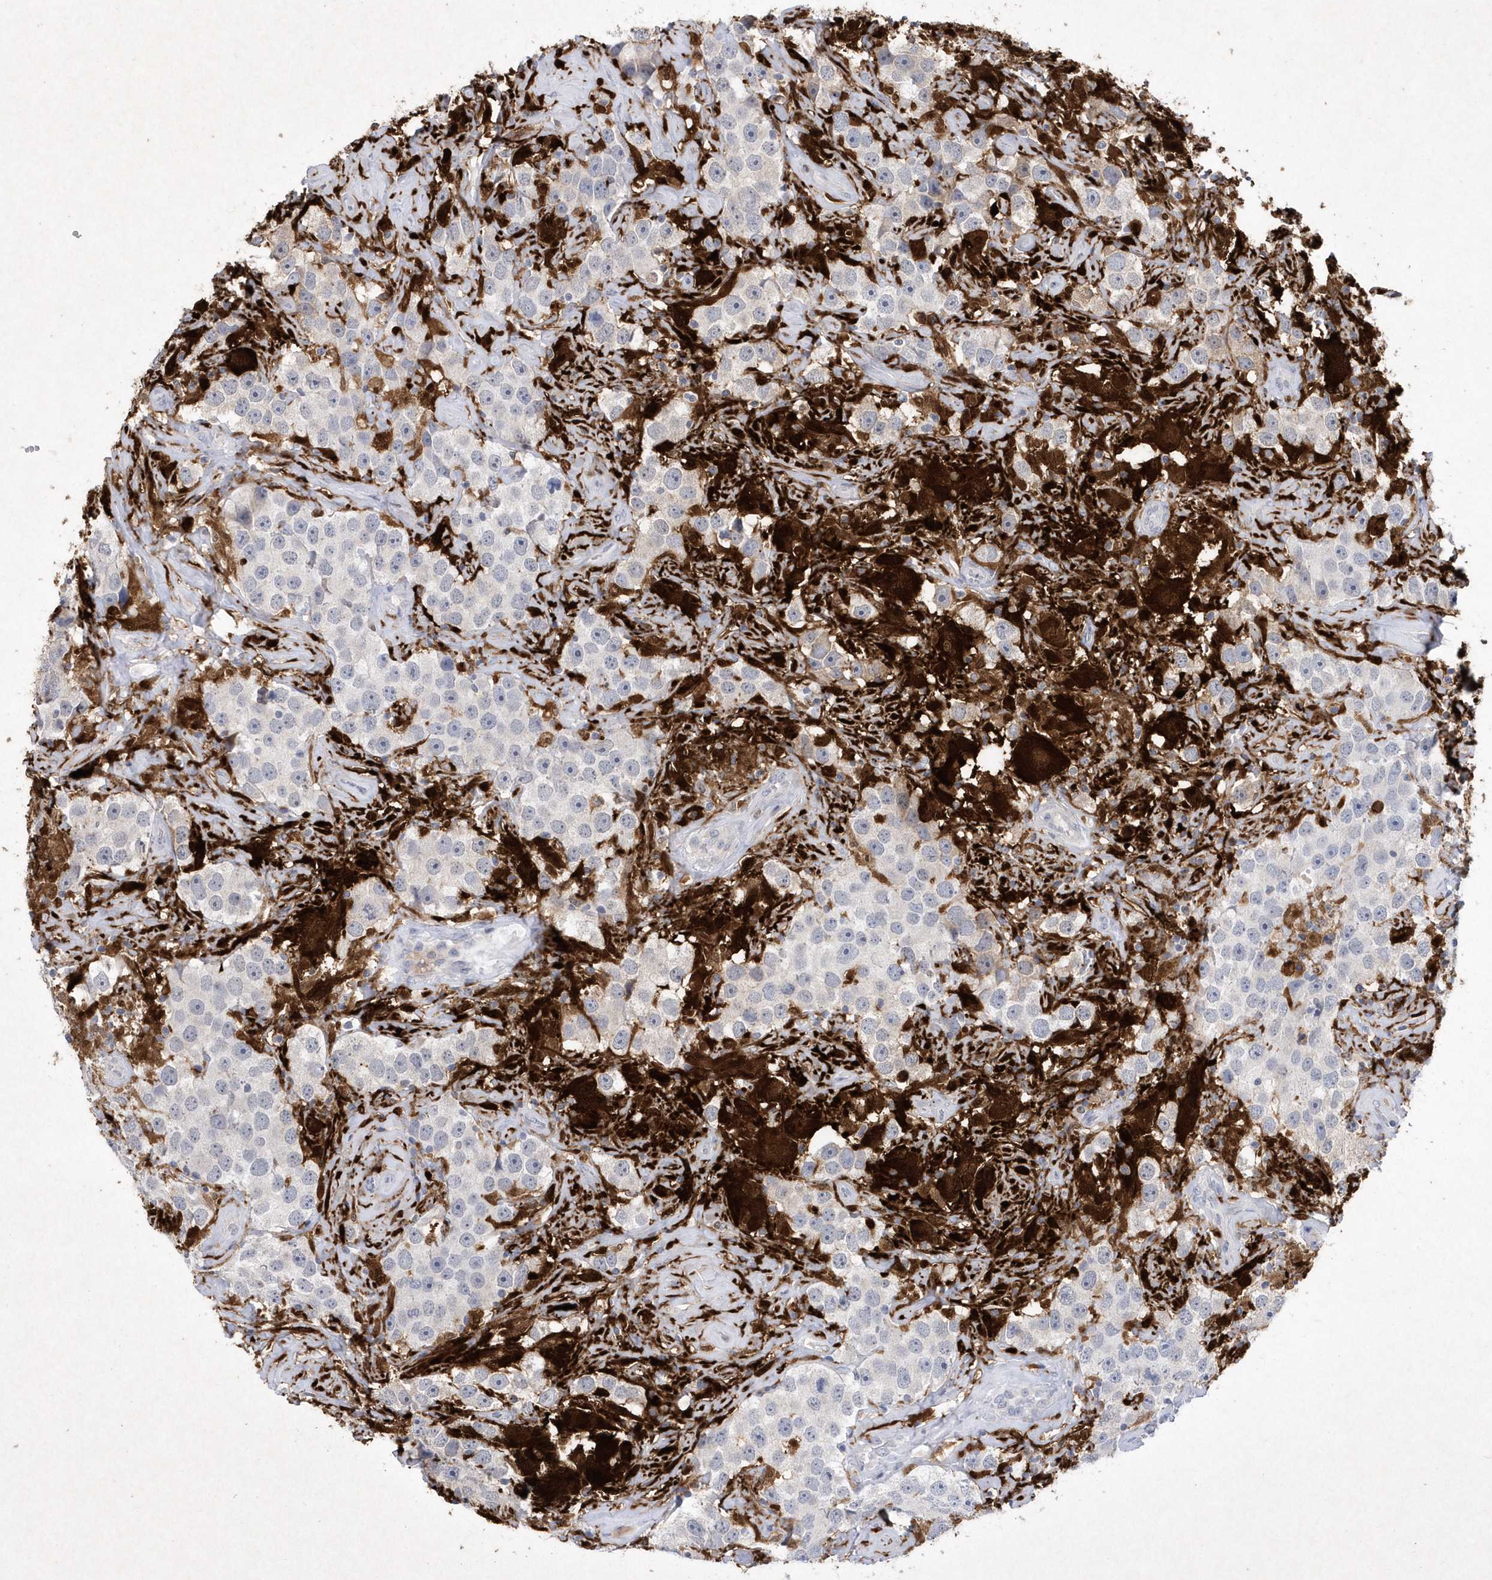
{"staining": {"intensity": "negative", "quantity": "none", "location": "none"}, "tissue": "testis cancer", "cell_type": "Tumor cells", "image_type": "cancer", "snomed": [{"axis": "morphology", "description": "Seminoma, NOS"}, {"axis": "topography", "description": "Testis"}], "caption": "Histopathology image shows no protein positivity in tumor cells of seminoma (testis) tissue.", "gene": "BHLHA15", "patient": {"sex": "male", "age": 49}}